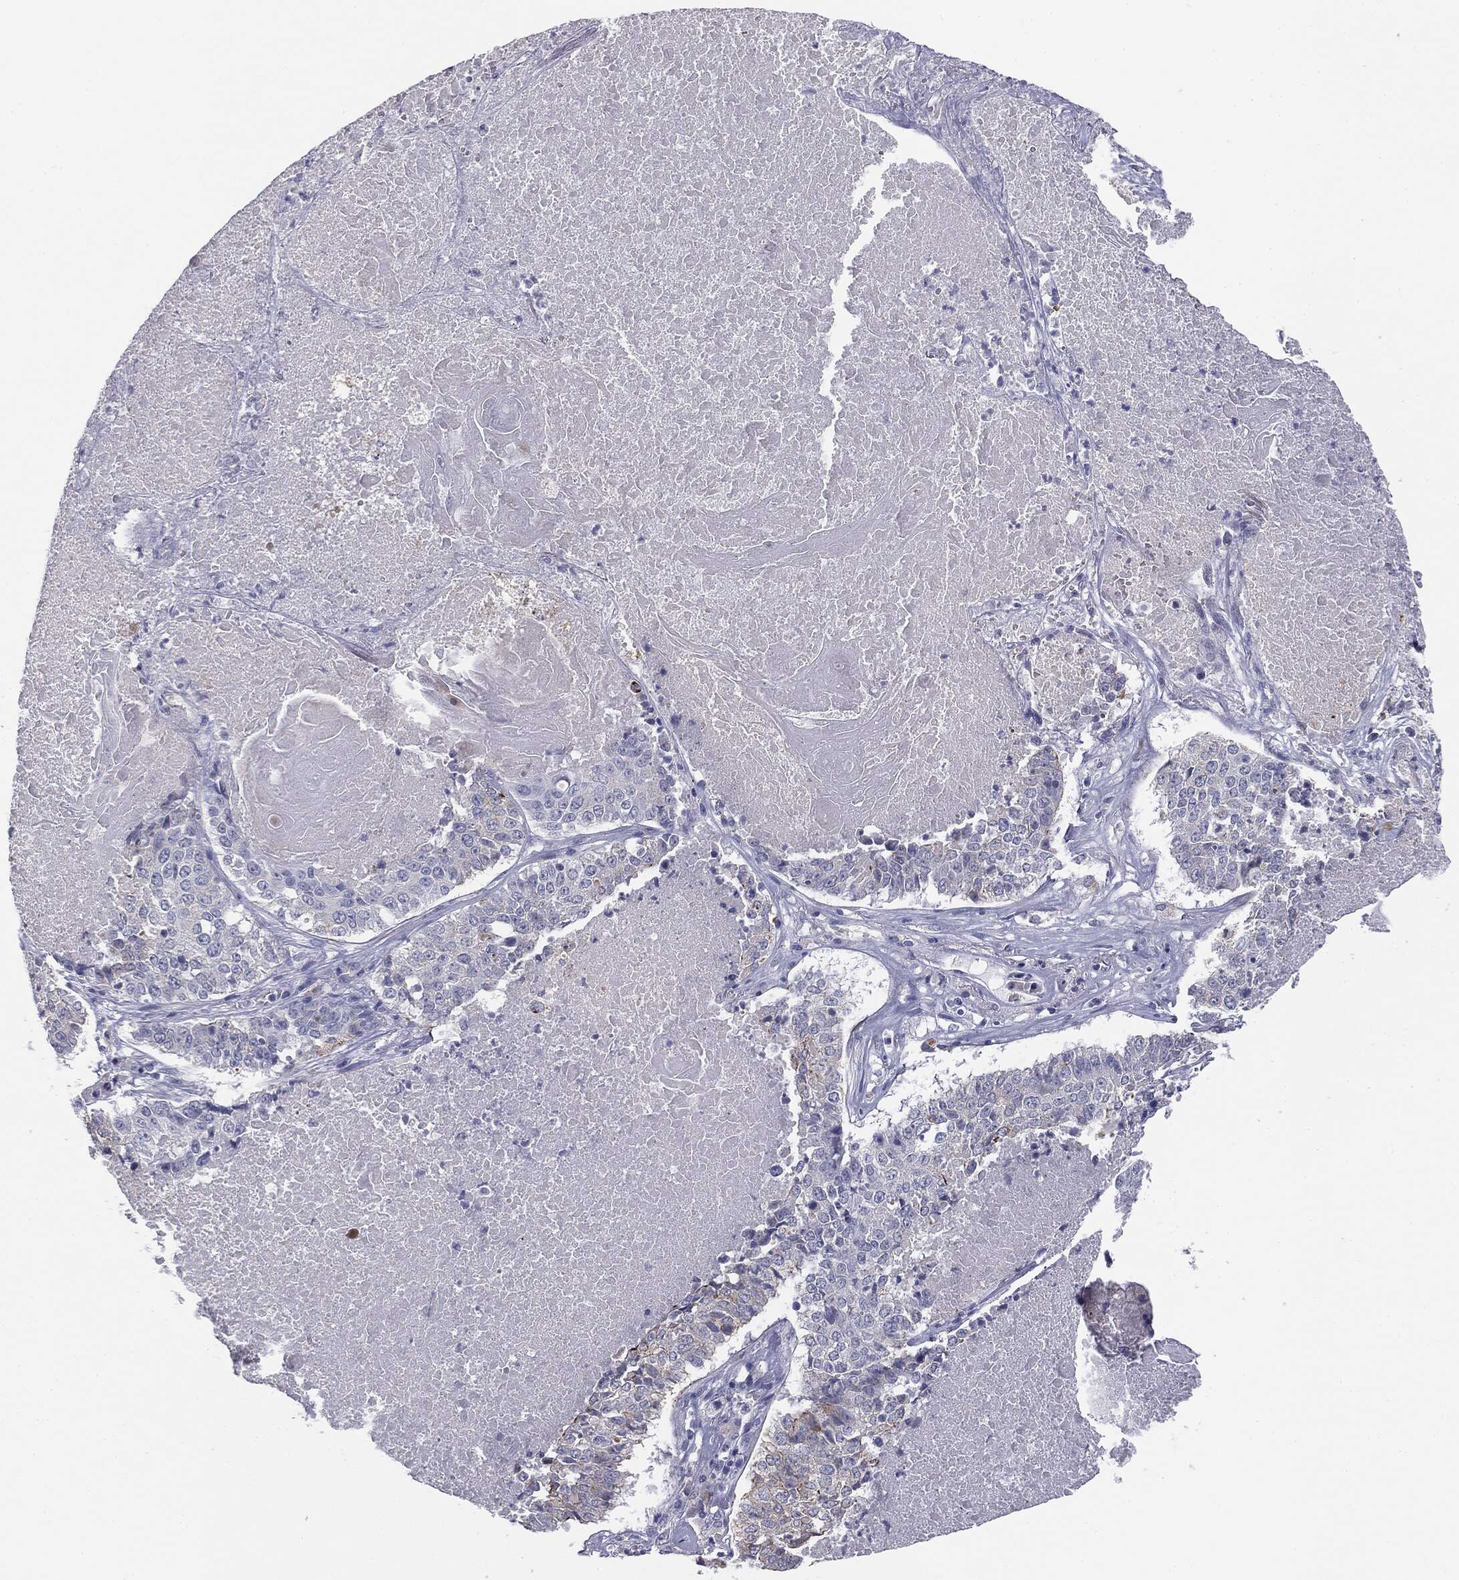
{"staining": {"intensity": "strong", "quantity": "<25%", "location": "cytoplasmic/membranous"}, "tissue": "lung cancer", "cell_type": "Tumor cells", "image_type": "cancer", "snomed": [{"axis": "morphology", "description": "Squamous cell carcinoma, NOS"}, {"axis": "topography", "description": "Lung"}], "caption": "A medium amount of strong cytoplasmic/membranous positivity is seen in about <25% of tumor cells in squamous cell carcinoma (lung) tissue.", "gene": "MUC1", "patient": {"sex": "male", "age": 64}}